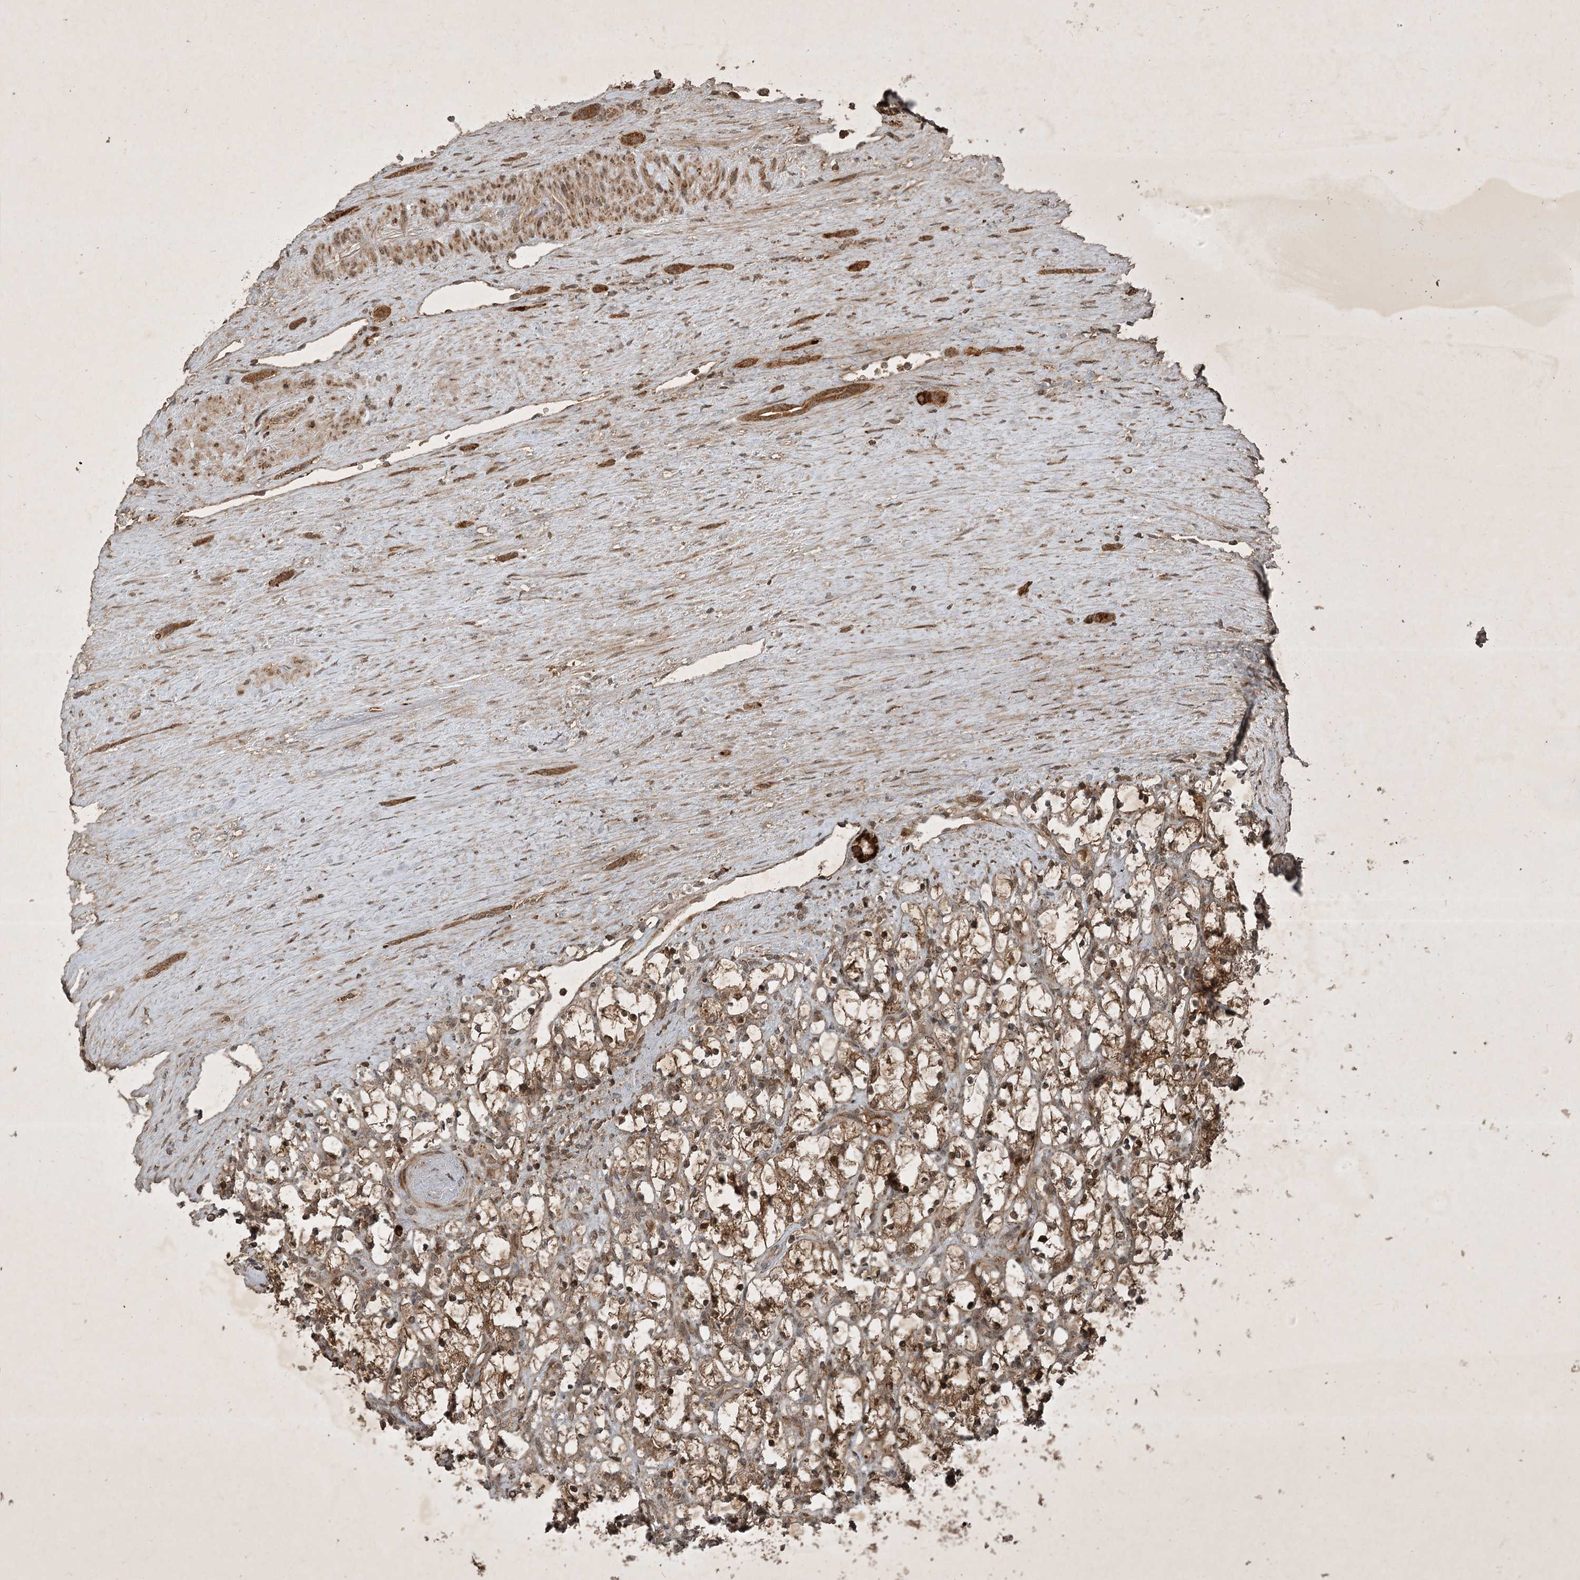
{"staining": {"intensity": "moderate", "quantity": ">75%", "location": "cytoplasmic/membranous,nuclear"}, "tissue": "renal cancer", "cell_type": "Tumor cells", "image_type": "cancer", "snomed": [{"axis": "morphology", "description": "Adenocarcinoma, NOS"}, {"axis": "topography", "description": "Kidney"}], "caption": "An immunohistochemistry (IHC) photomicrograph of tumor tissue is shown. Protein staining in brown highlights moderate cytoplasmic/membranous and nuclear positivity in renal cancer within tumor cells.", "gene": "UNC93A", "patient": {"sex": "female", "age": 69}}